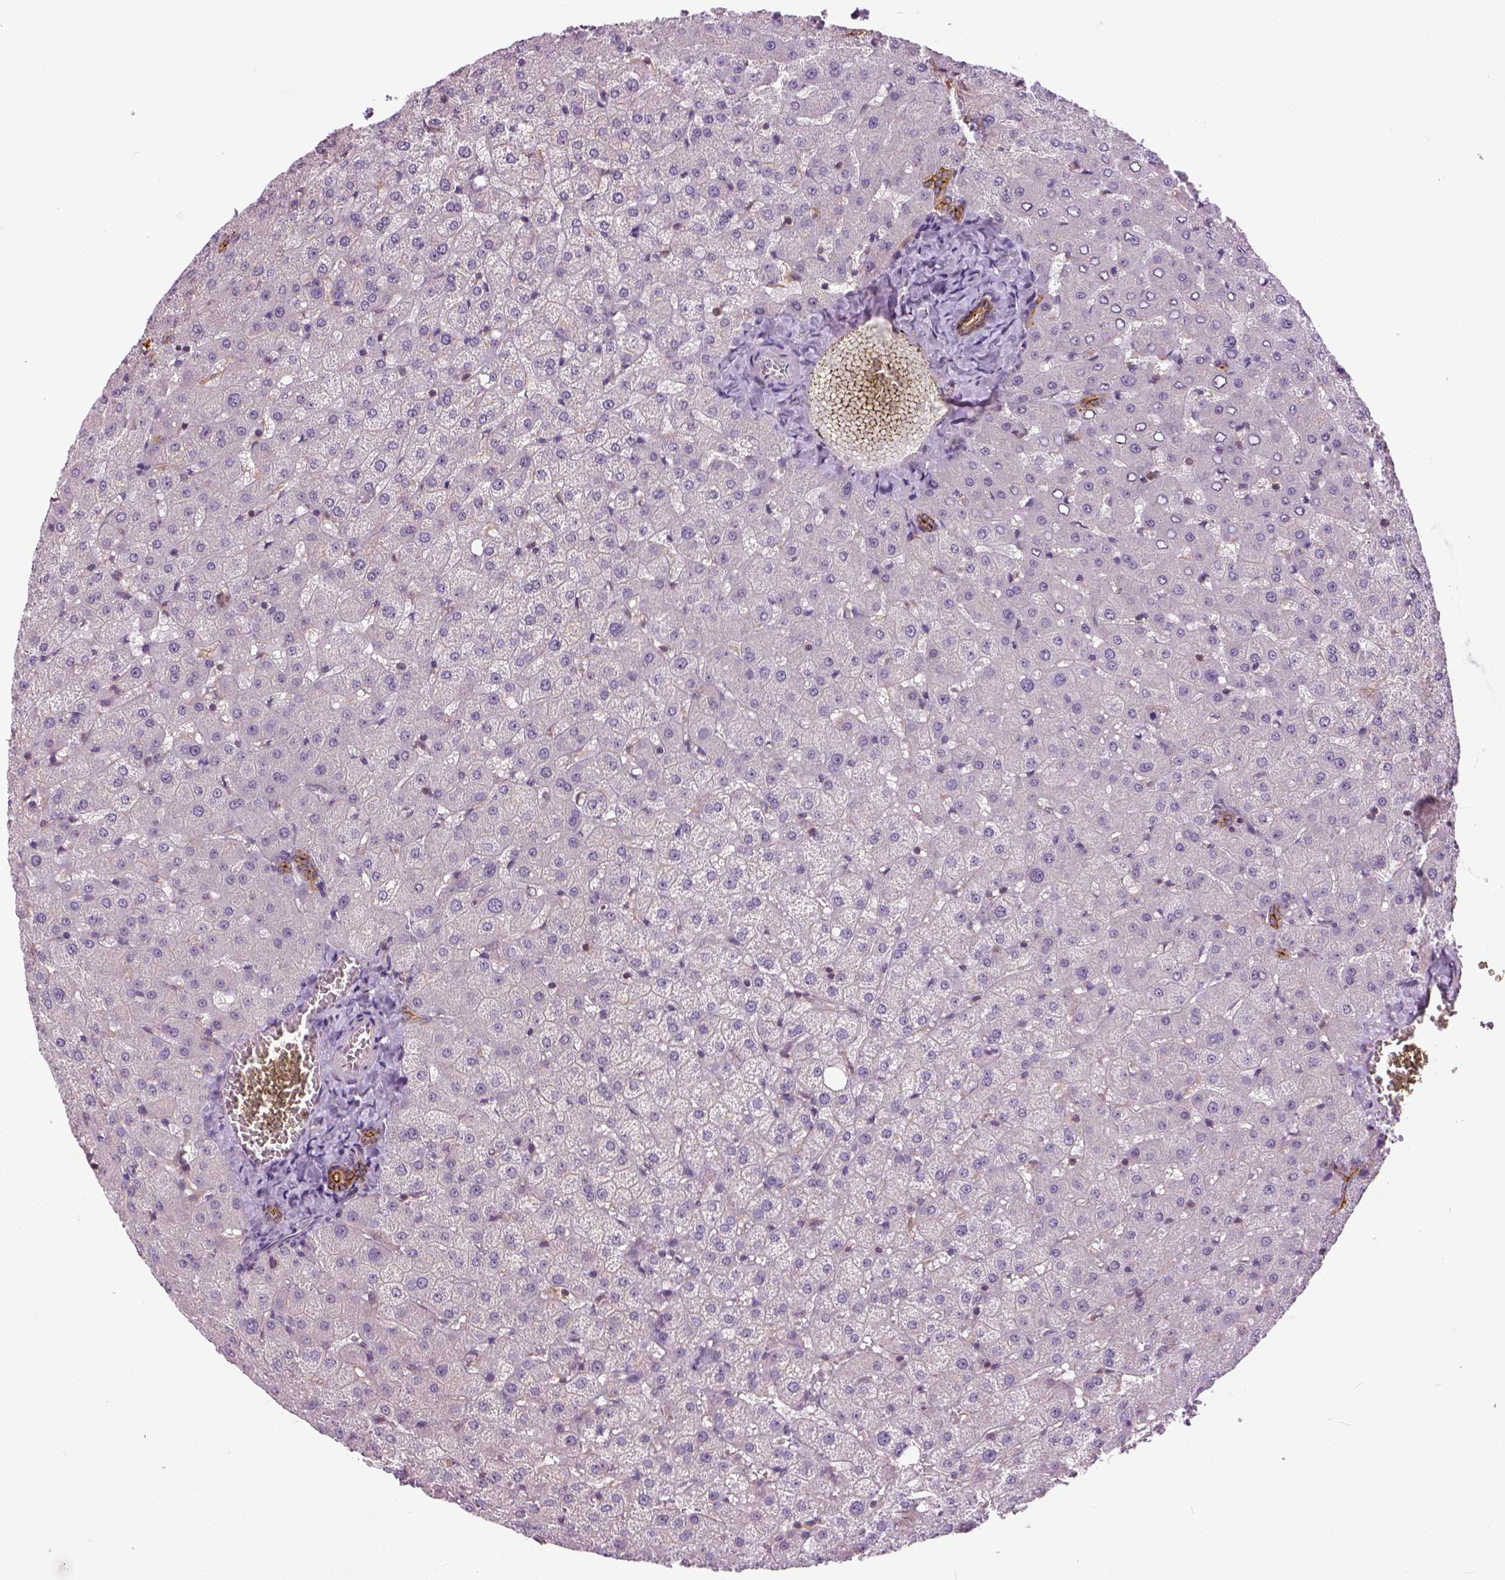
{"staining": {"intensity": "moderate", "quantity": "25%-75%", "location": "cytoplasmic/membranous"}, "tissue": "liver", "cell_type": "Cholangiocytes", "image_type": "normal", "snomed": [{"axis": "morphology", "description": "Normal tissue, NOS"}, {"axis": "topography", "description": "Liver"}], "caption": "The image reveals a brown stain indicating the presence of a protein in the cytoplasmic/membranous of cholangiocytes in liver. Immunohistochemistry stains the protein of interest in brown and the nuclei are stained blue.", "gene": "ANXA13", "patient": {"sex": "female", "age": 50}}